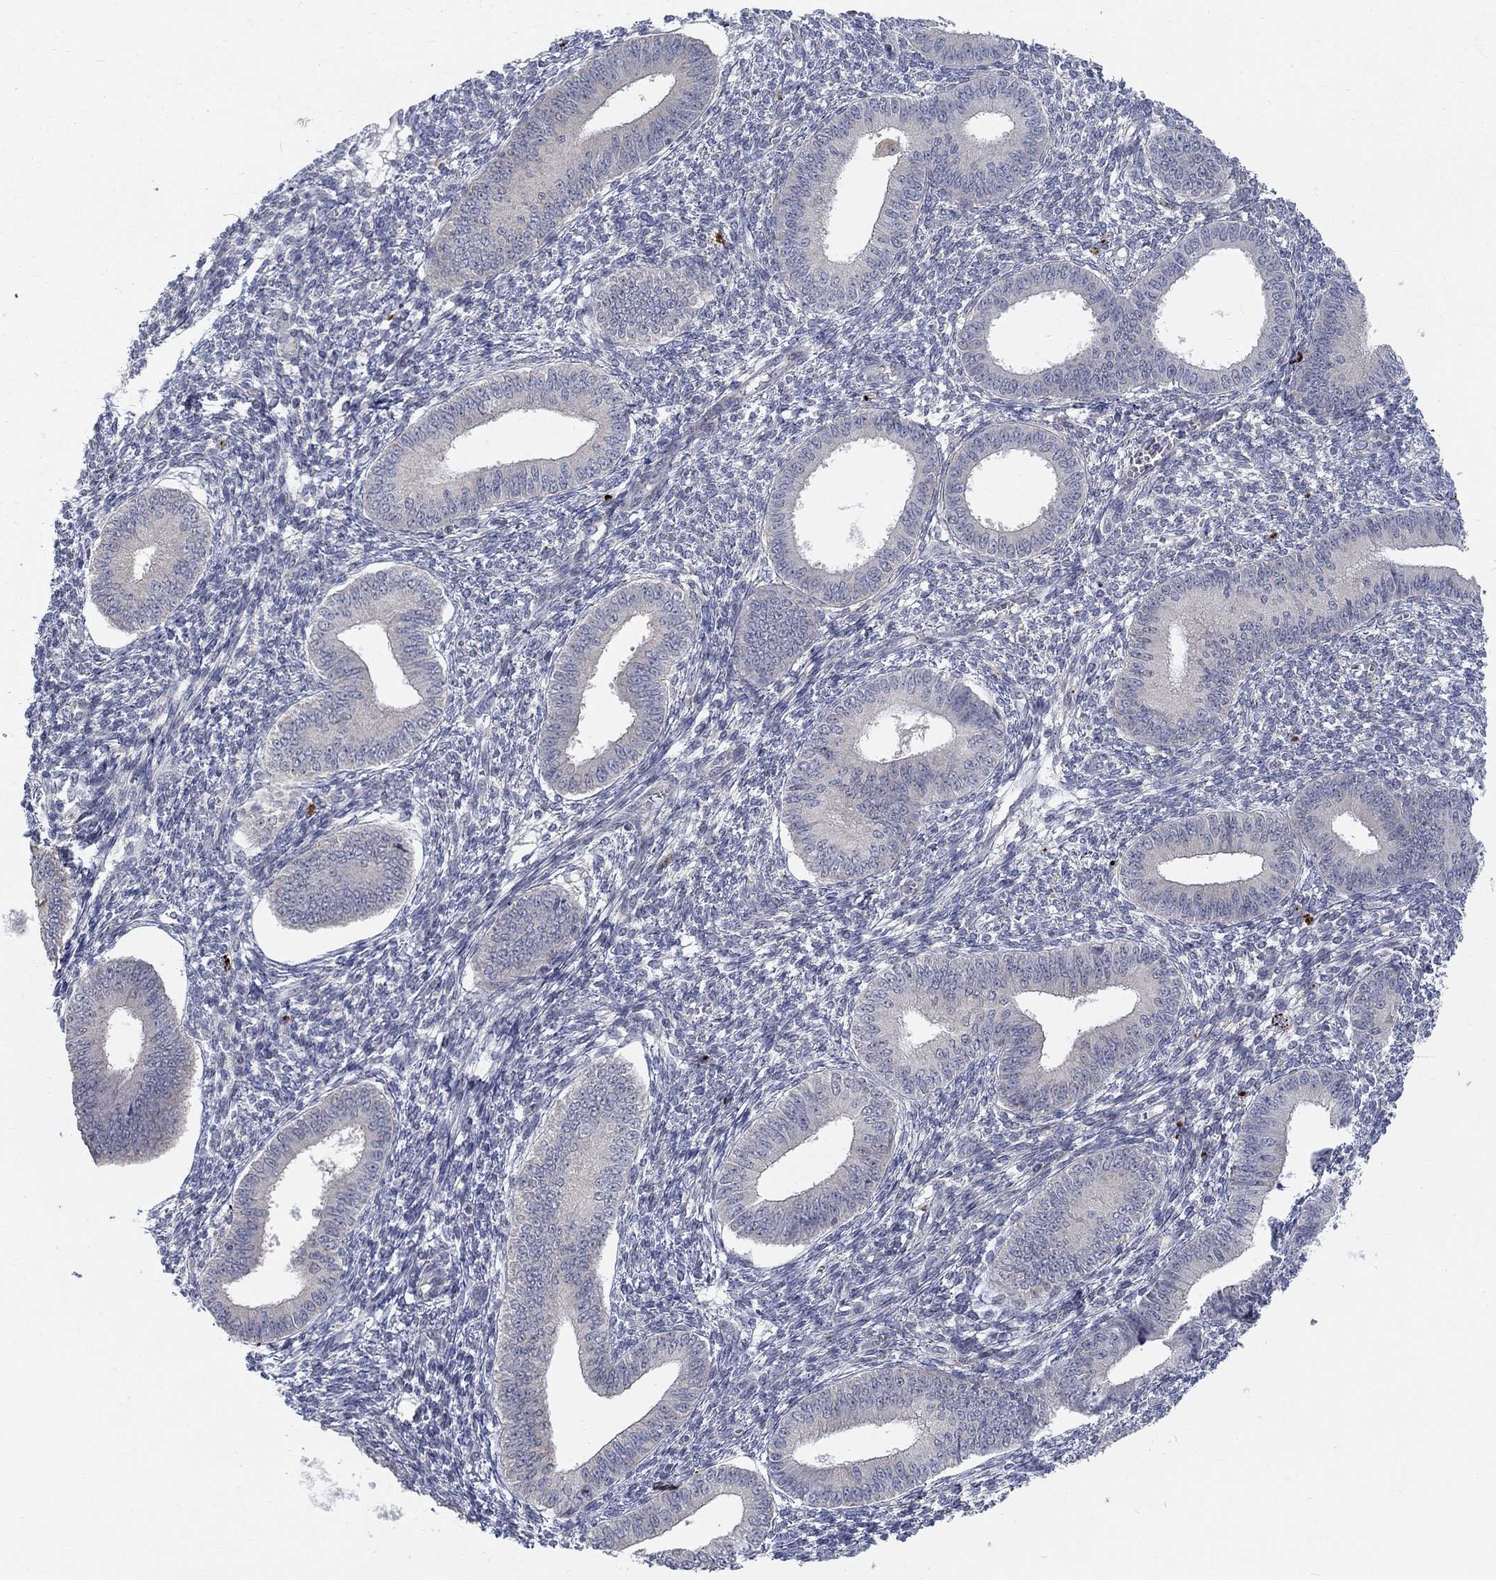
{"staining": {"intensity": "negative", "quantity": "none", "location": "none"}, "tissue": "endometrium", "cell_type": "Cells in endometrial stroma", "image_type": "normal", "snomed": [{"axis": "morphology", "description": "Normal tissue, NOS"}, {"axis": "topography", "description": "Endometrium"}], "caption": "Immunohistochemistry of benign human endometrium demonstrates no expression in cells in endometrial stroma. (IHC, brightfield microscopy, high magnification).", "gene": "MTSS2", "patient": {"sex": "female", "age": 42}}